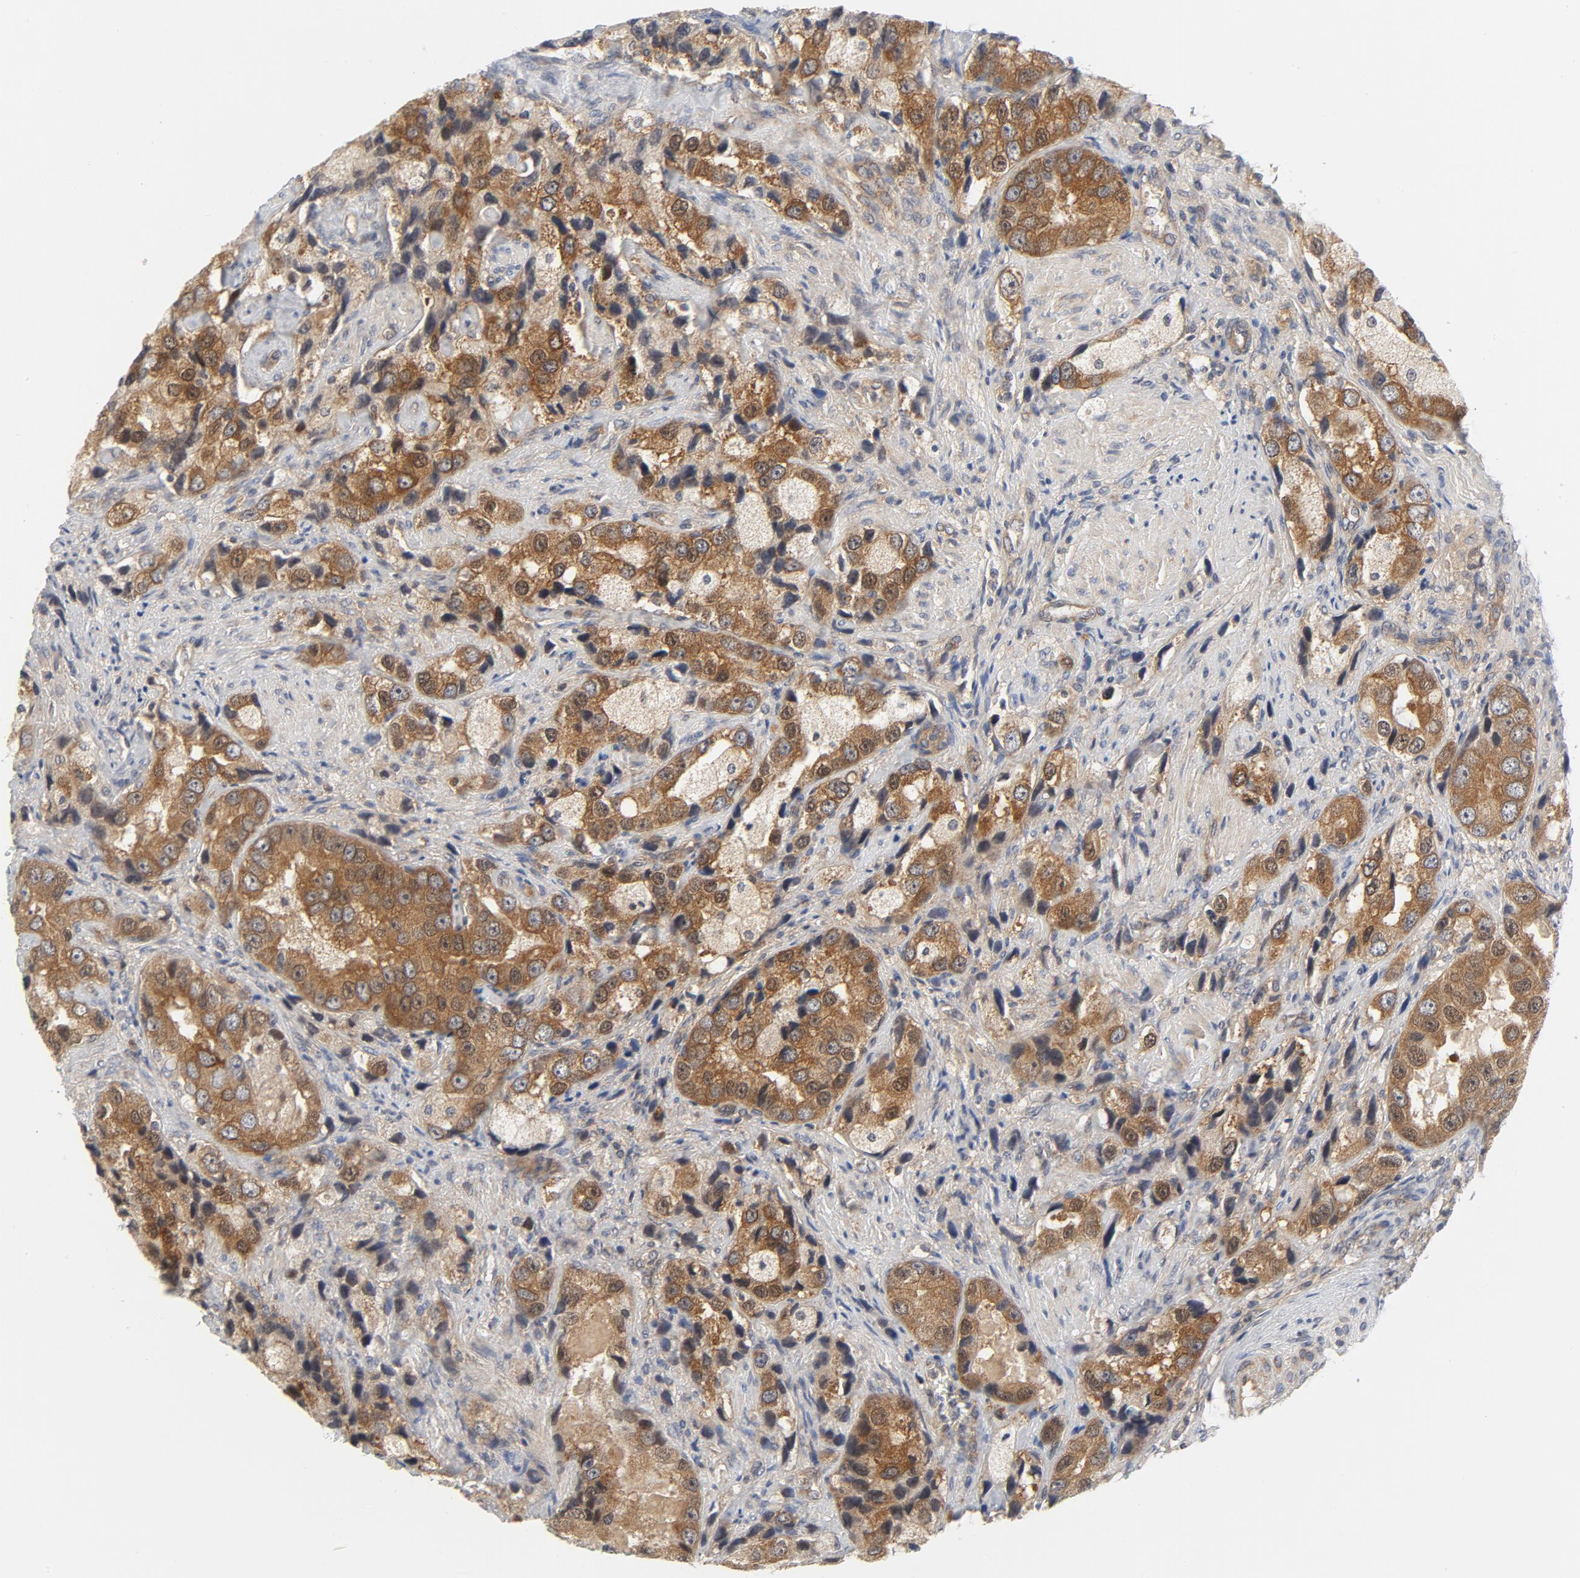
{"staining": {"intensity": "strong", "quantity": ">75%", "location": "cytoplasmic/membranous"}, "tissue": "prostate cancer", "cell_type": "Tumor cells", "image_type": "cancer", "snomed": [{"axis": "morphology", "description": "Adenocarcinoma, High grade"}, {"axis": "topography", "description": "Prostate"}], "caption": "Immunohistochemistry (IHC) staining of prostate cancer (high-grade adenocarcinoma), which demonstrates high levels of strong cytoplasmic/membranous staining in approximately >75% of tumor cells indicating strong cytoplasmic/membranous protein staining. The staining was performed using DAB (brown) for protein detection and nuclei were counterstained in hematoxylin (blue).", "gene": "BAD", "patient": {"sex": "male", "age": 63}}